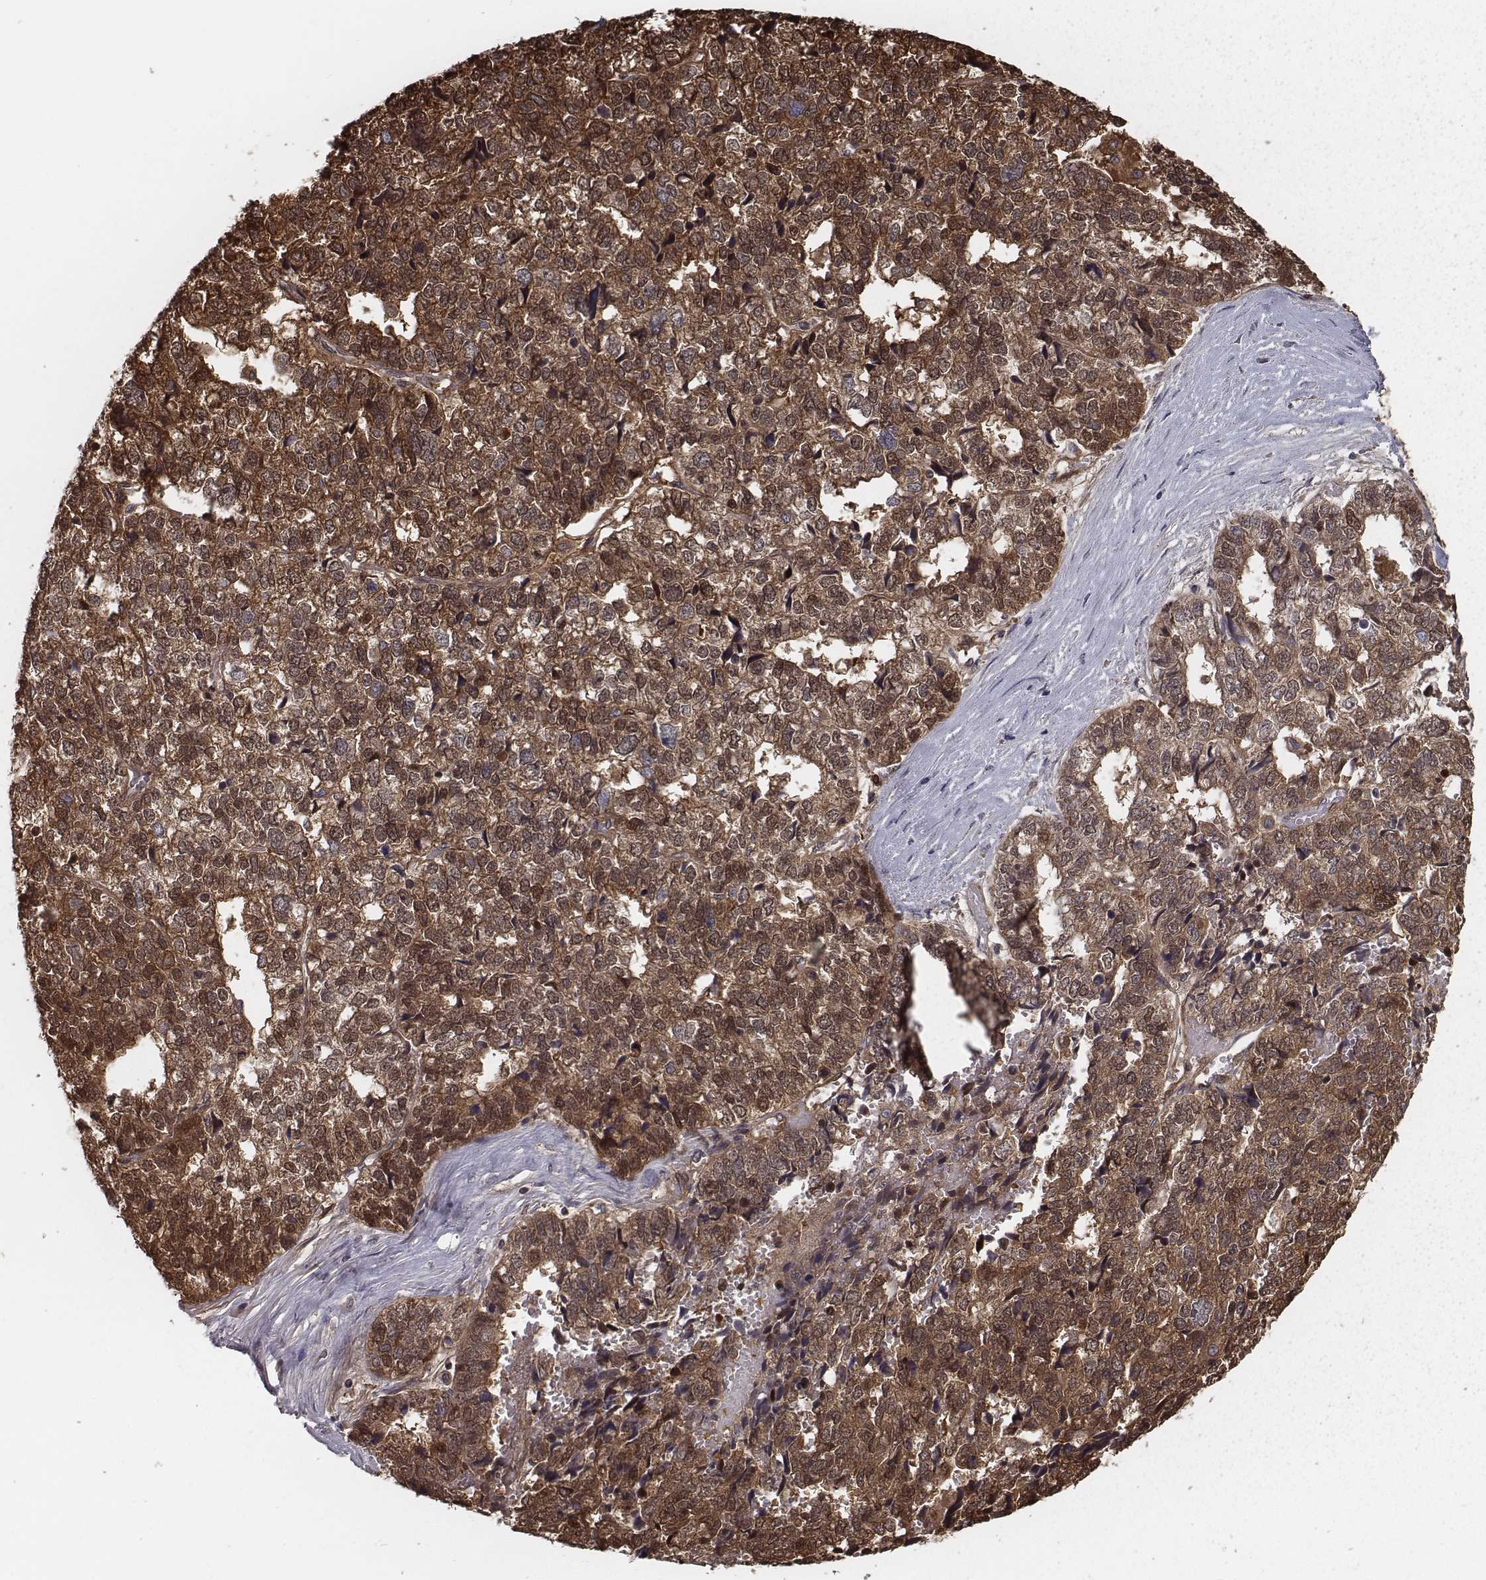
{"staining": {"intensity": "strong", "quantity": ">75%", "location": "cytoplasmic/membranous"}, "tissue": "stomach cancer", "cell_type": "Tumor cells", "image_type": "cancer", "snomed": [{"axis": "morphology", "description": "Adenocarcinoma, NOS"}, {"axis": "topography", "description": "Stomach"}], "caption": "The immunohistochemical stain shows strong cytoplasmic/membranous positivity in tumor cells of adenocarcinoma (stomach) tissue. (Brightfield microscopy of DAB IHC at high magnification).", "gene": "ISYNA1", "patient": {"sex": "male", "age": 69}}